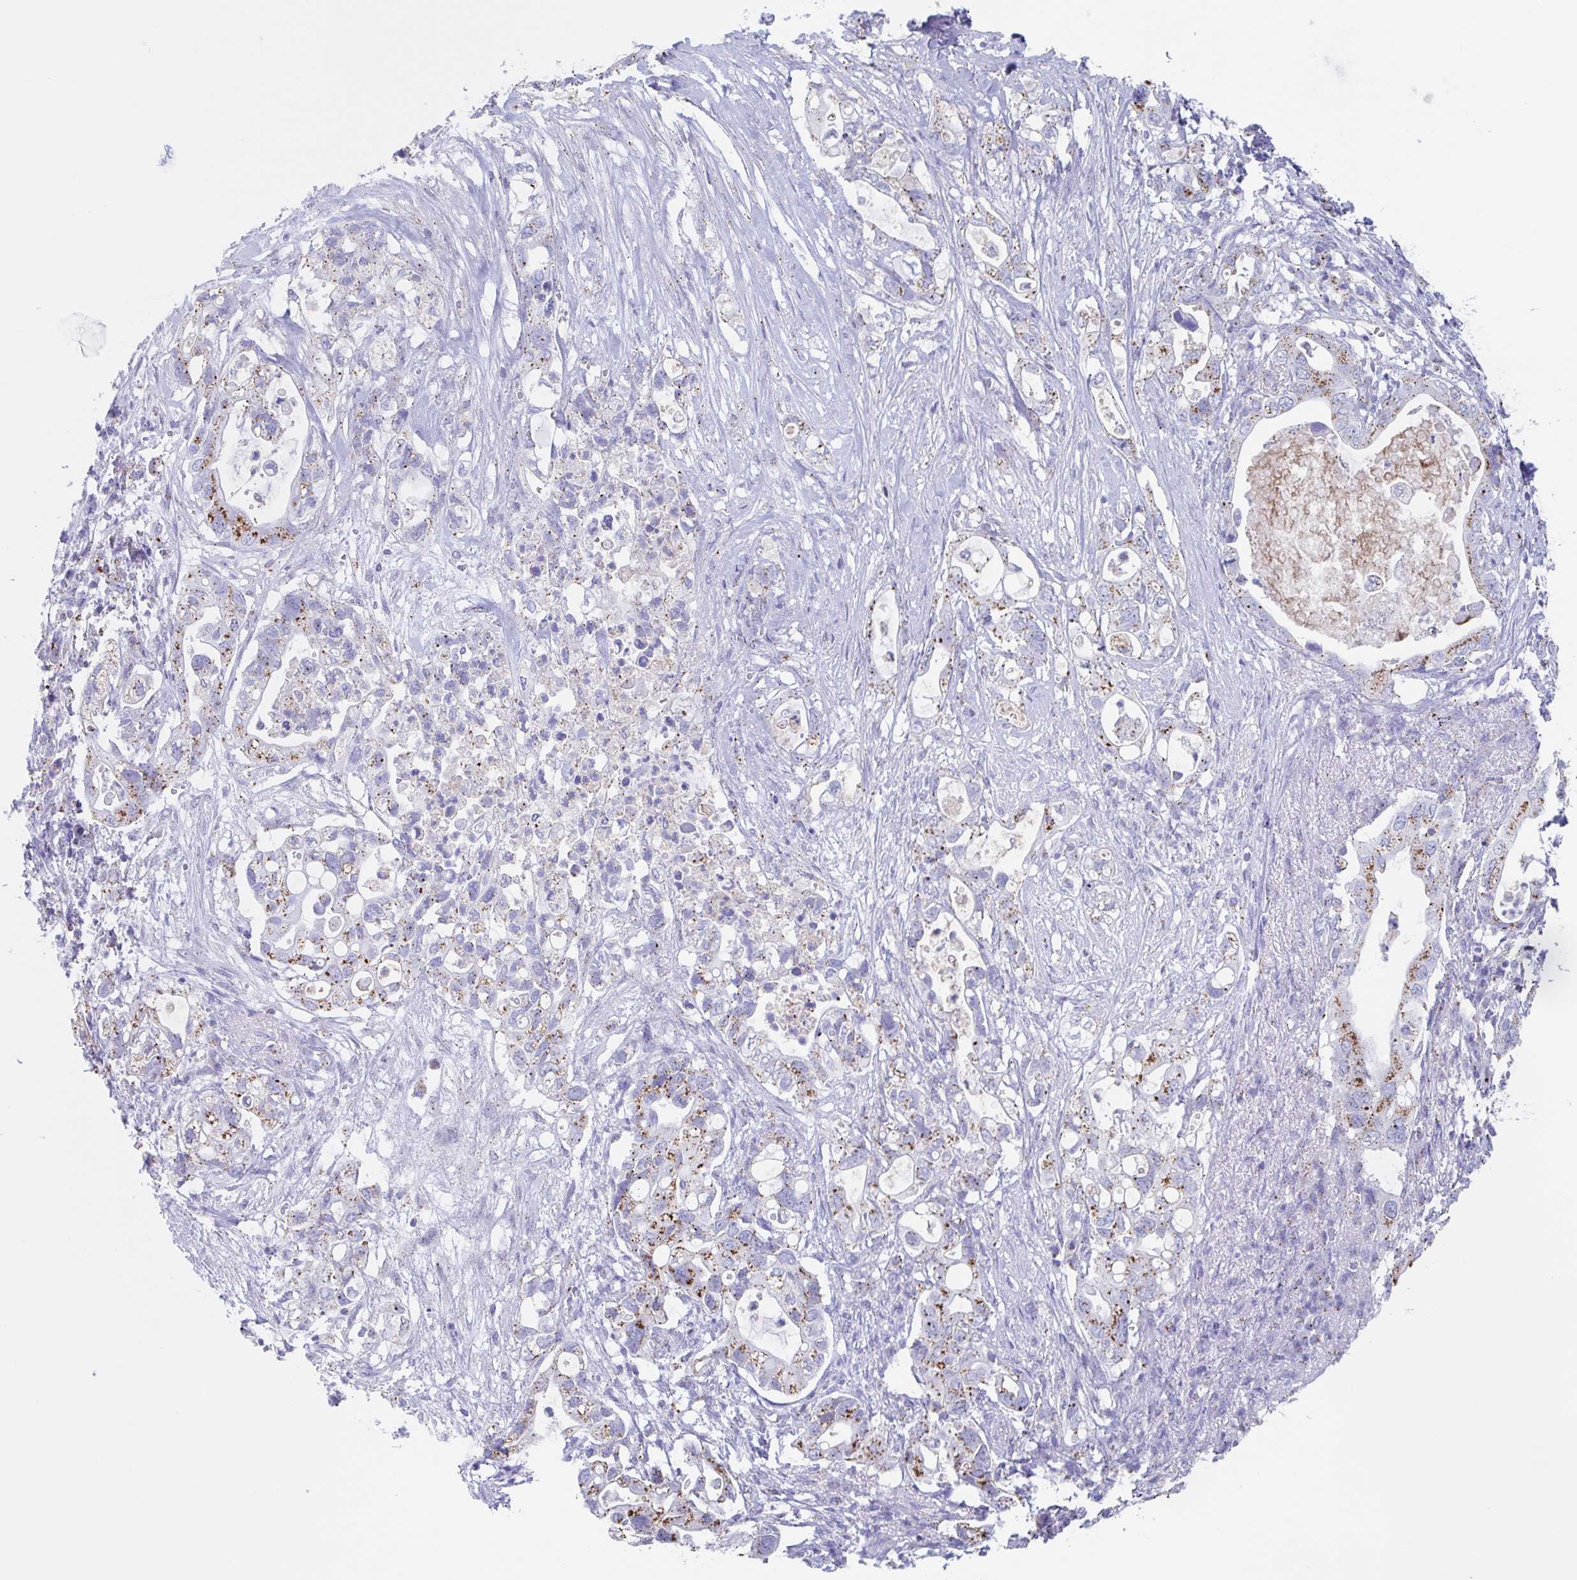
{"staining": {"intensity": "moderate", "quantity": ">75%", "location": "cytoplasmic/membranous"}, "tissue": "pancreatic cancer", "cell_type": "Tumor cells", "image_type": "cancer", "snomed": [{"axis": "morphology", "description": "Adenocarcinoma, NOS"}, {"axis": "topography", "description": "Pancreas"}], "caption": "About >75% of tumor cells in pancreatic cancer (adenocarcinoma) exhibit moderate cytoplasmic/membranous protein staining as visualized by brown immunohistochemical staining.", "gene": "CHMP5", "patient": {"sex": "female", "age": 72}}